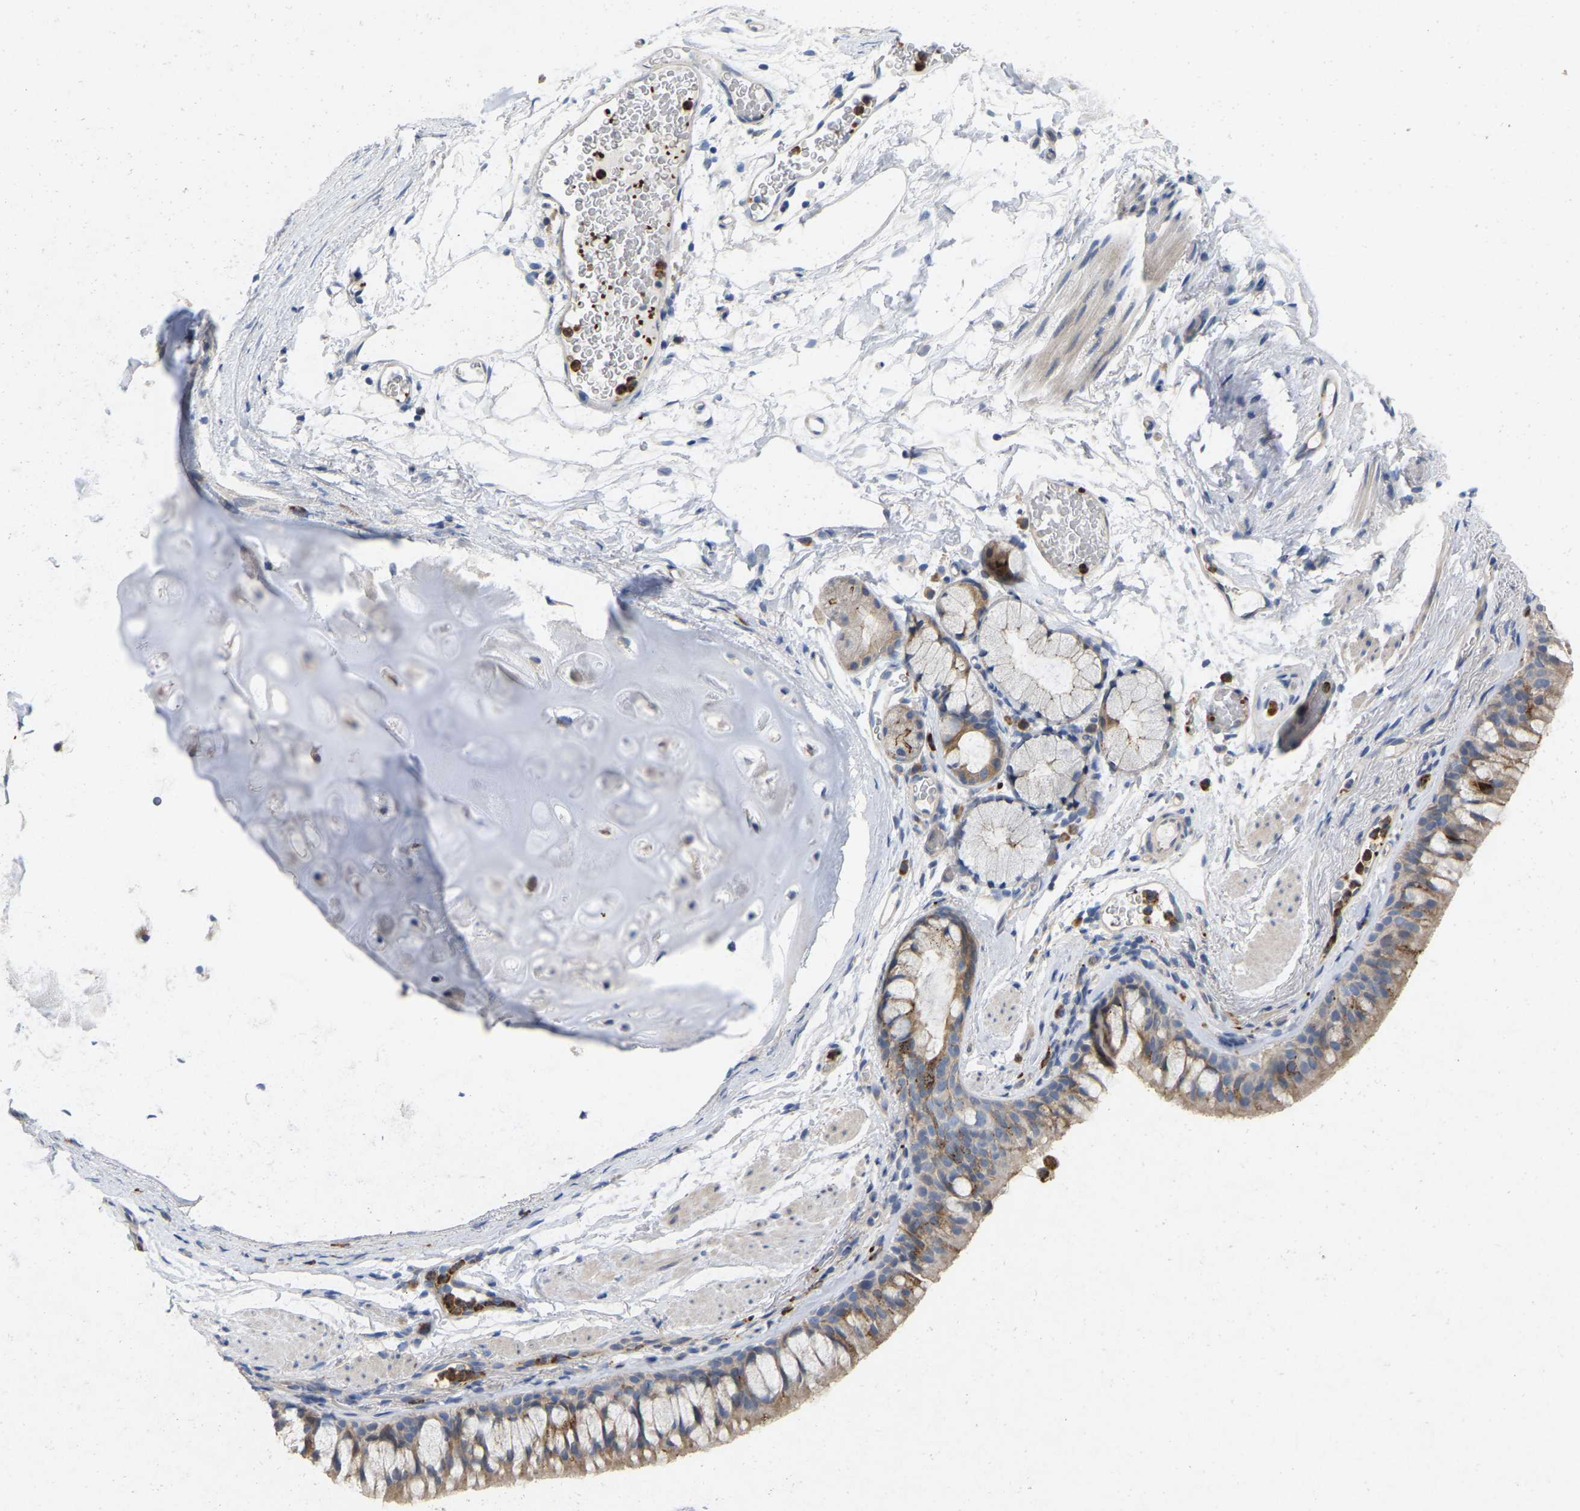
{"staining": {"intensity": "moderate", "quantity": ">75%", "location": "cytoplasmic/membranous"}, "tissue": "bronchus", "cell_type": "Respiratory epithelial cells", "image_type": "normal", "snomed": [{"axis": "morphology", "description": "Normal tissue, NOS"}, {"axis": "topography", "description": "Cartilage tissue"}, {"axis": "topography", "description": "Bronchus"}], "caption": "This image shows IHC staining of unremarkable human bronchus, with medium moderate cytoplasmic/membranous positivity in approximately >75% of respiratory epithelial cells.", "gene": "RHEB", "patient": {"sex": "female", "age": 53}}